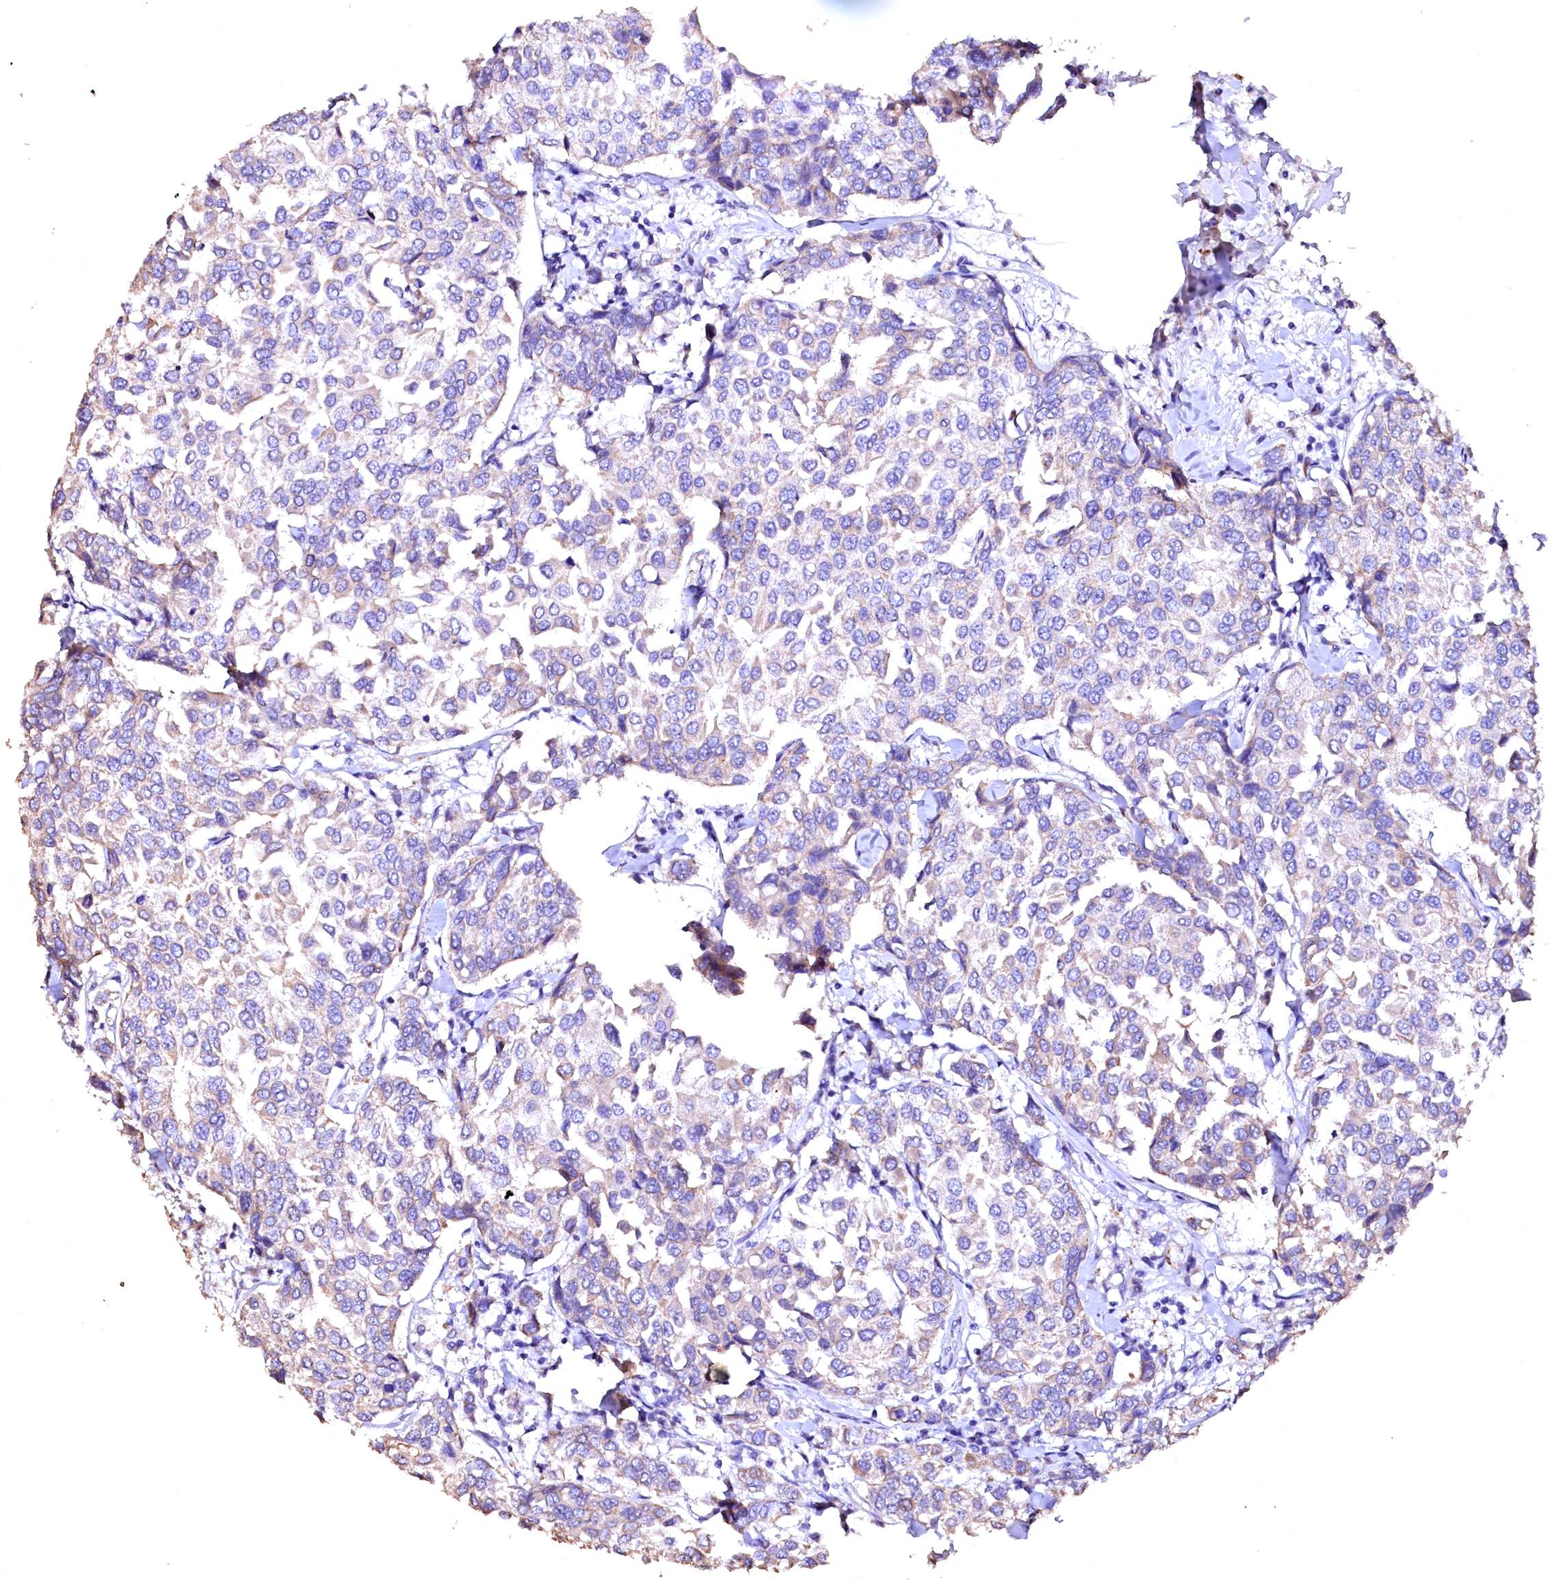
{"staining": {"intensity": "negative", "quantity": "none", "location": "none"}, "tissue": "breast cancer", "cell_type": "Tumor cells", "image_type": "cancer", "snomed": [{"axis": "morphology", "description": "Duct carcinoma"}, {"axis": "topography", "description": "Breast"}], "caption": "Breast cancer was stained to show a protein in brown. There is no significant expression in tumor cells.", "gene": "VPS36", "patient": {"sex": "female", "age": 55}}